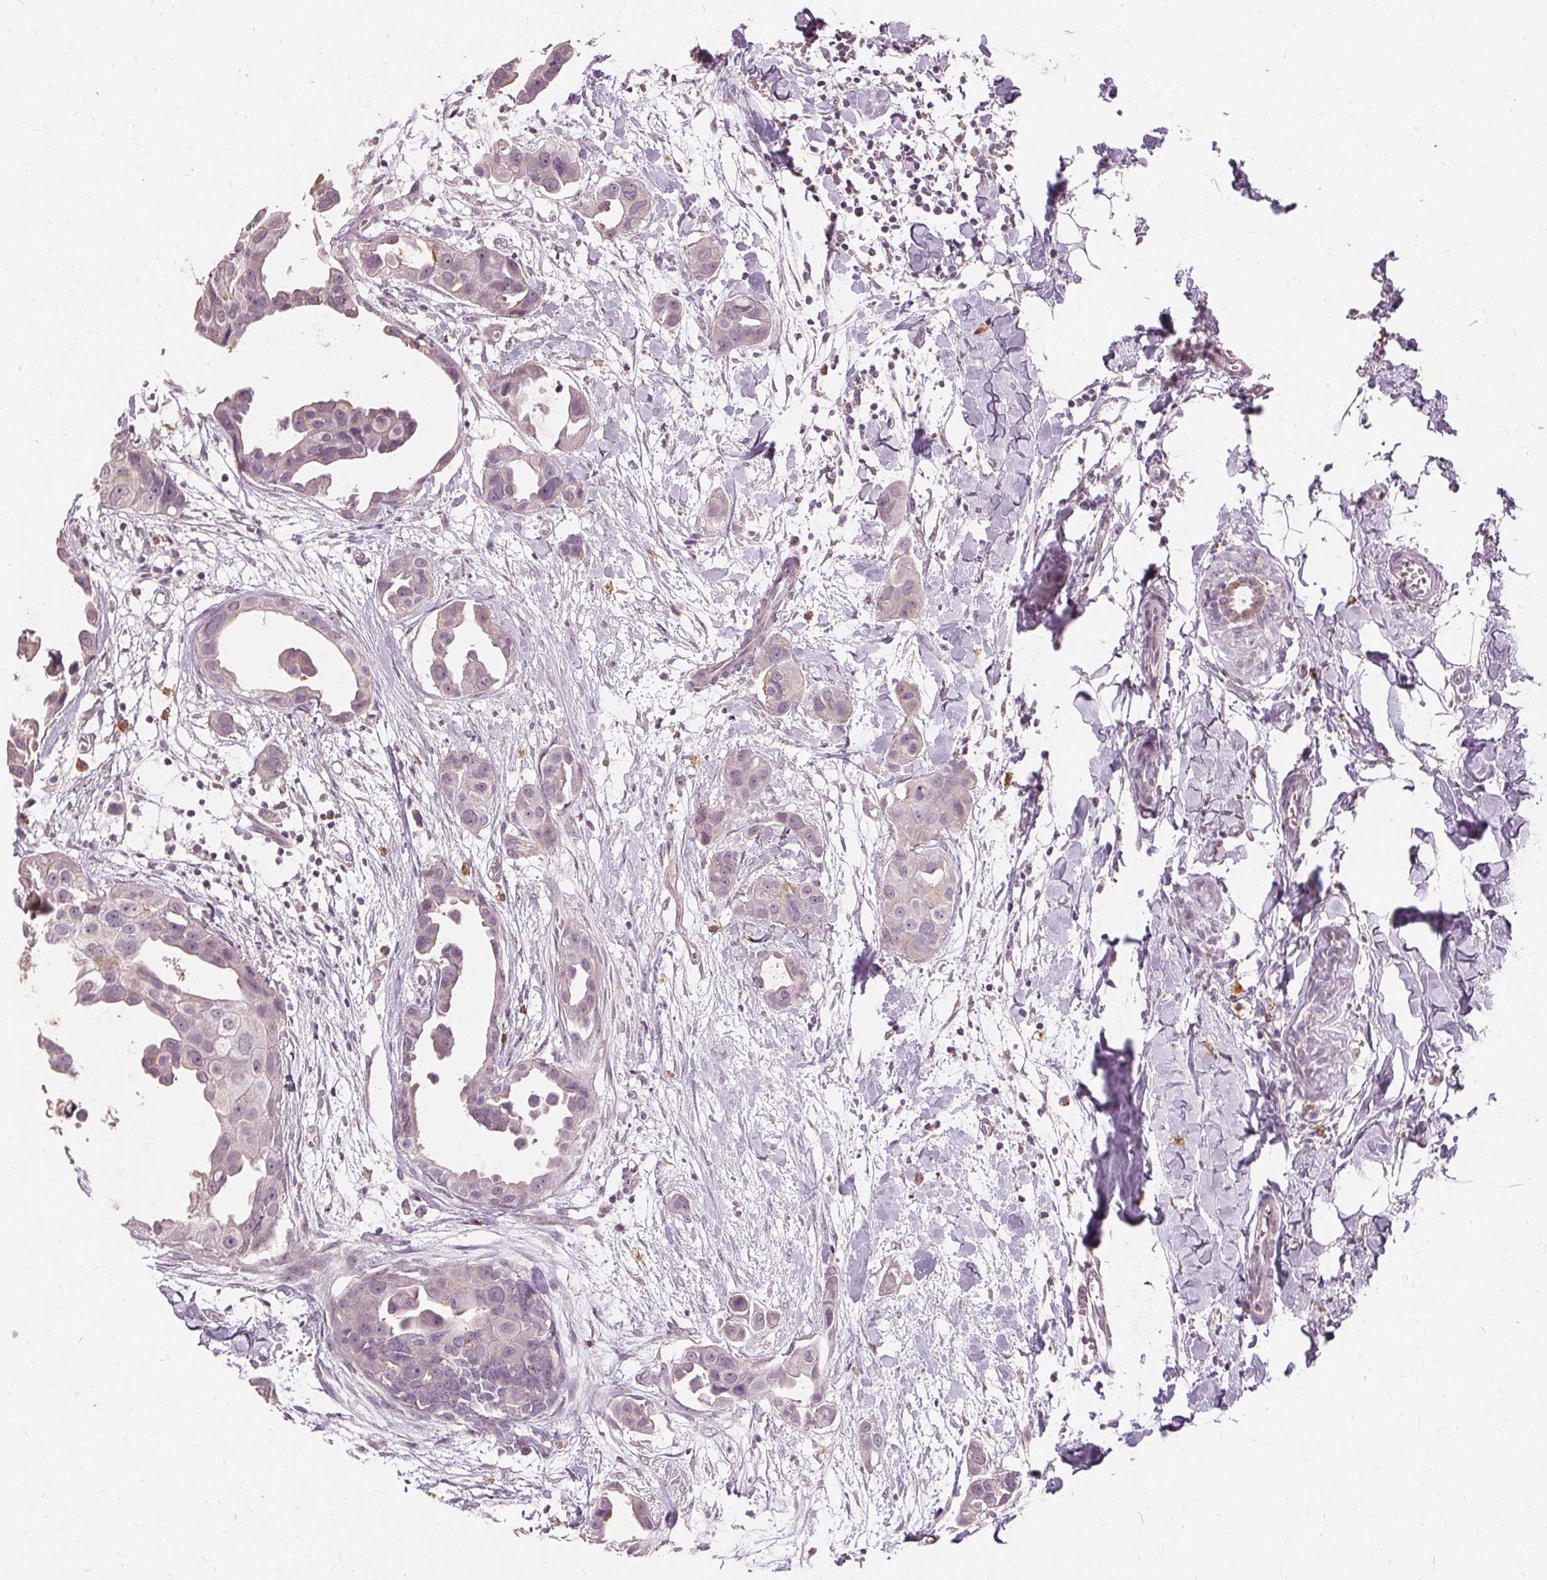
{"staining": {"intensity": "negative", "quantity": "none", "location": "none"}, "tissue": "breast cancer", "cell_type": "Tumor cells", "image_type": "cancer", "snomed": [{"axis": "morphology", "description": "Duct carcinoma"}, {"axis": "topography", "description": "Breast"}], "caption": "IHC image of neoplastic tissue: intraductal carcinoma (breast) stained with DAB displays no significant protein staining in tumor cells.", "gene": "SIGLEC6", "patient": {"sex": "female", "age": 38}}